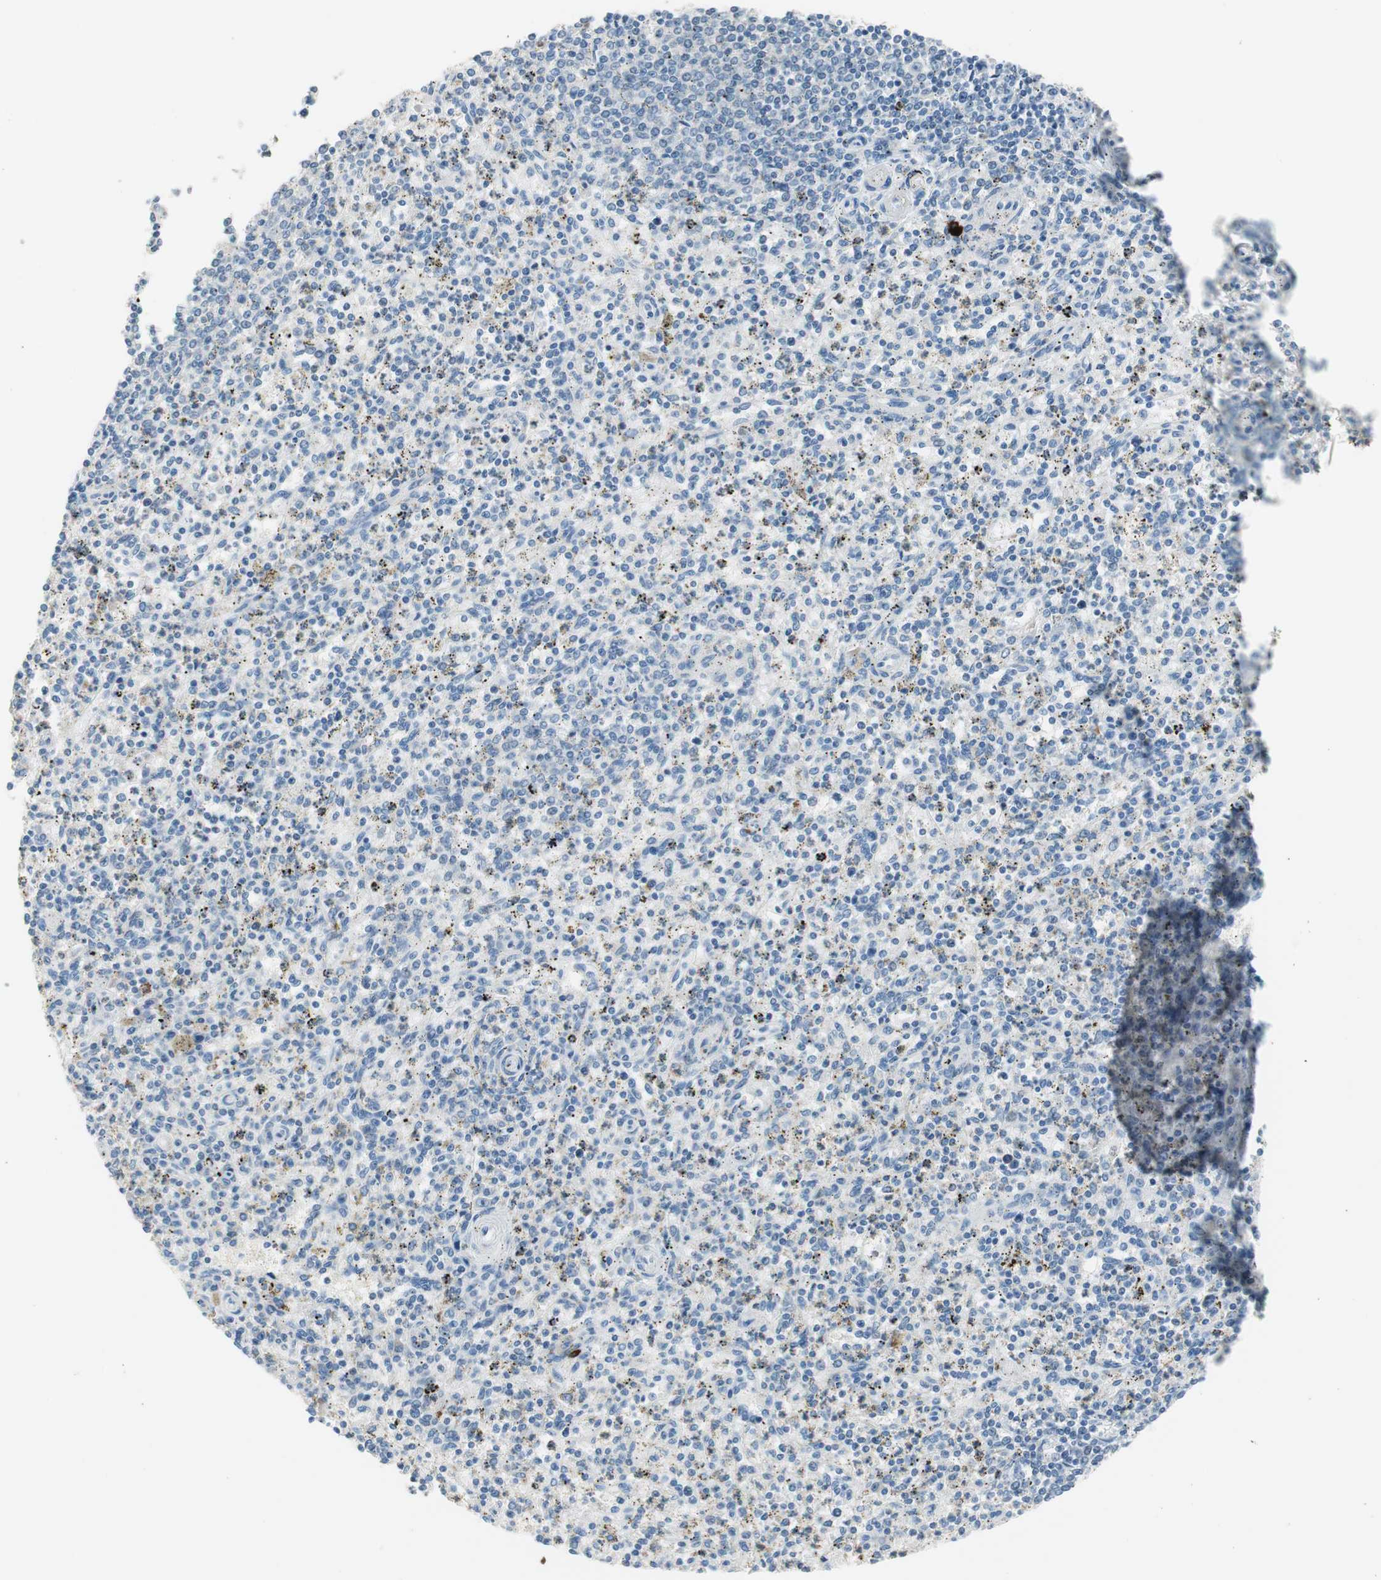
{"staining": {"intensity": "weak", "quantity": "<25%", "location": "cytoplasmic/membranous"}, "tissue": "spleen", "cell_type": "Cells in red pulp", "image_type": "normal", "snomed": [{"axis": "morphology", "description": "Normal tissue, NOS"}, {"axis": "topography", "description": "Spleen"}], "caption": "Cells in red pulp show no significant protein positivity in normal spleen. (Brightfield microscopy of DAB (3,3'-diaminobenzidine) IHC at high magnification).", "gene": "PDZK1", "patient": {"sex": "male", "age": 72}}